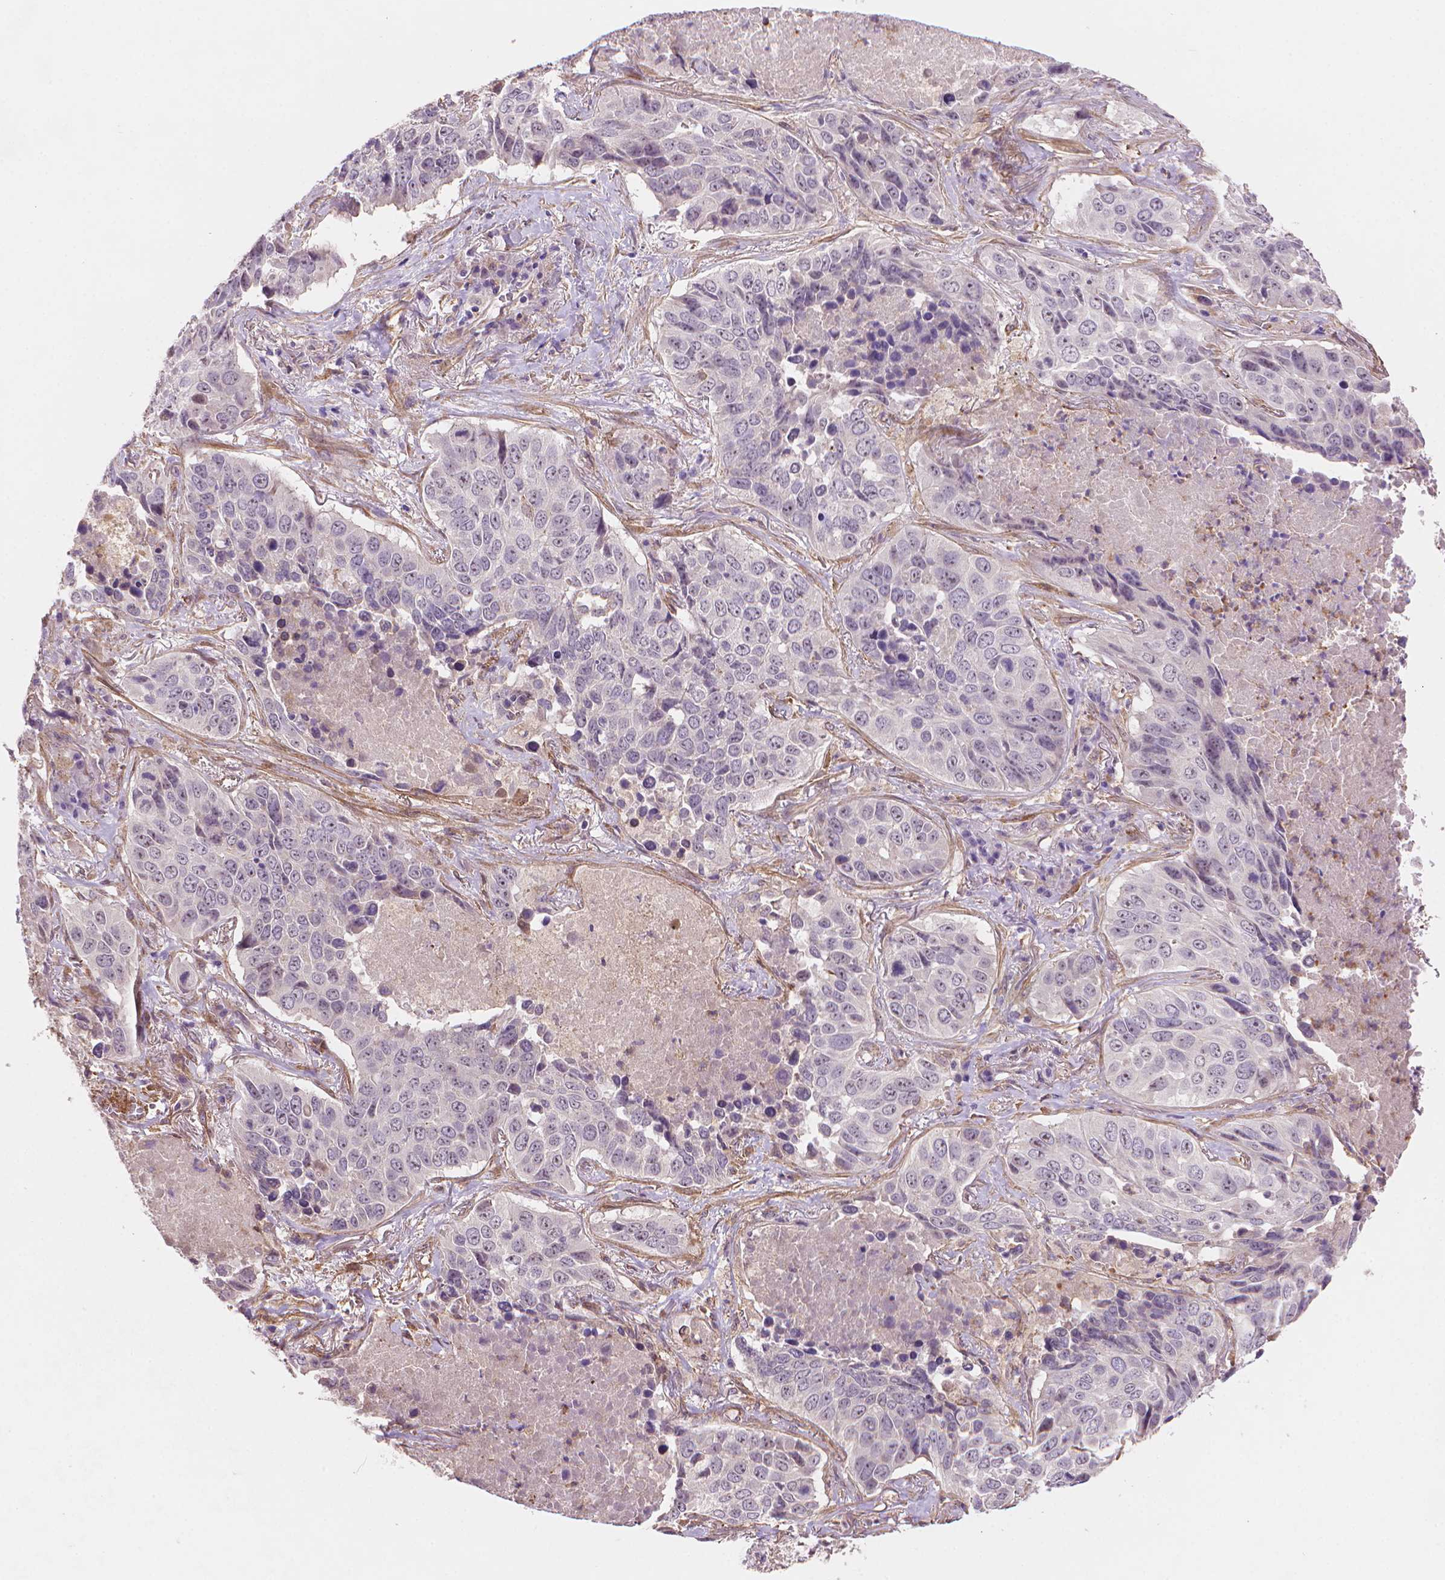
{"staining": {"intensity": "negative", "quantity": "none", "location": "none"}, "tissue": "lung cancer", "cell_type": "Tumor cells", "image_type": "cancer", "snomed": [{"axis": "morphology", "description": "Normal tissue, NOS"}, {"axis": "morphology", "description": "Squamous cell carcinoma, NOS"}, {"axis": "topography", "description": "Bronchus"}, {"axis": "topography", "description": "Lung"}], "caption": "A micrograph of human lung cancer is negative for staining in tumor cells.", "gene": "AMMECR1", "patient": {"sex": "male", "age": 64}}